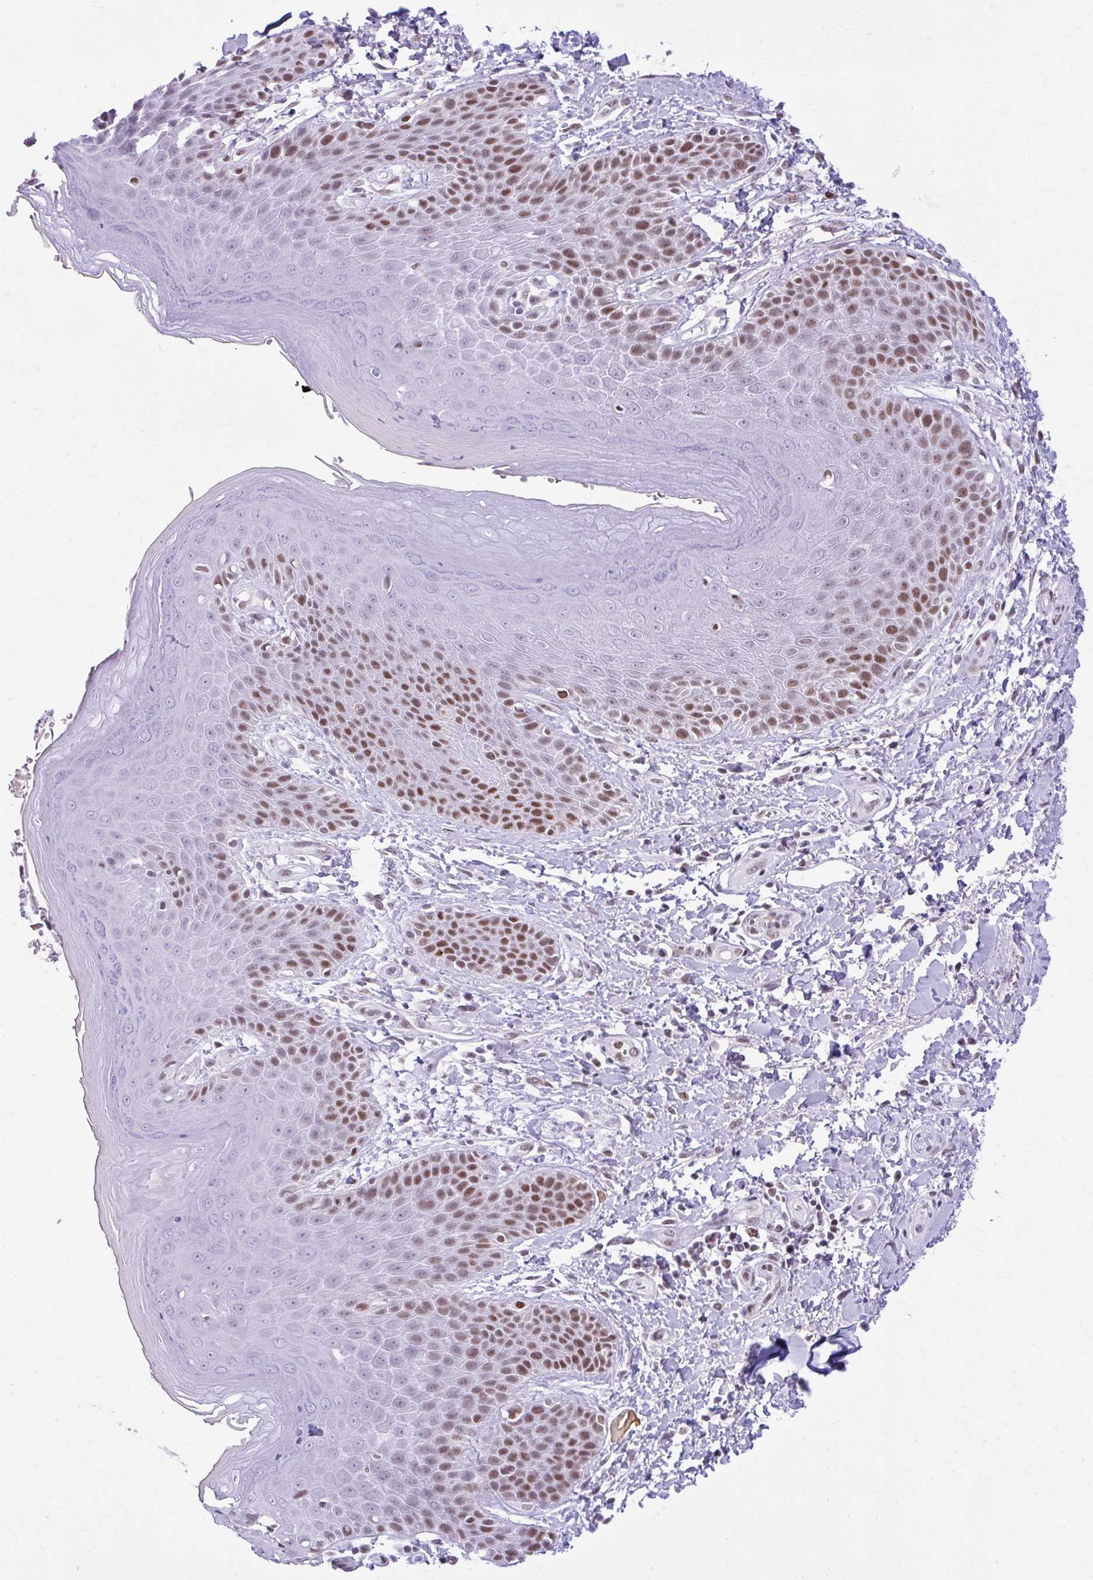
{"staining": {"intensity": "moderate", "quantity": "25%-75%", "location": "nuclear"}, "tissue": "skin", "cell_type": "Epidermal cells", "image_type": "normal", "snomed": [{"axis": "morphology", "description": "Normal tissue, NOS"}, {"axis": "topography", "description": "Peripheral nerve tissue"}], "caption": "A histopathology image of skin stained for a protein shows moderate nuclear brown staining in epidermal cells.", "gene": "PABIR1", "patient": {"sex": "male", "age": 51}}